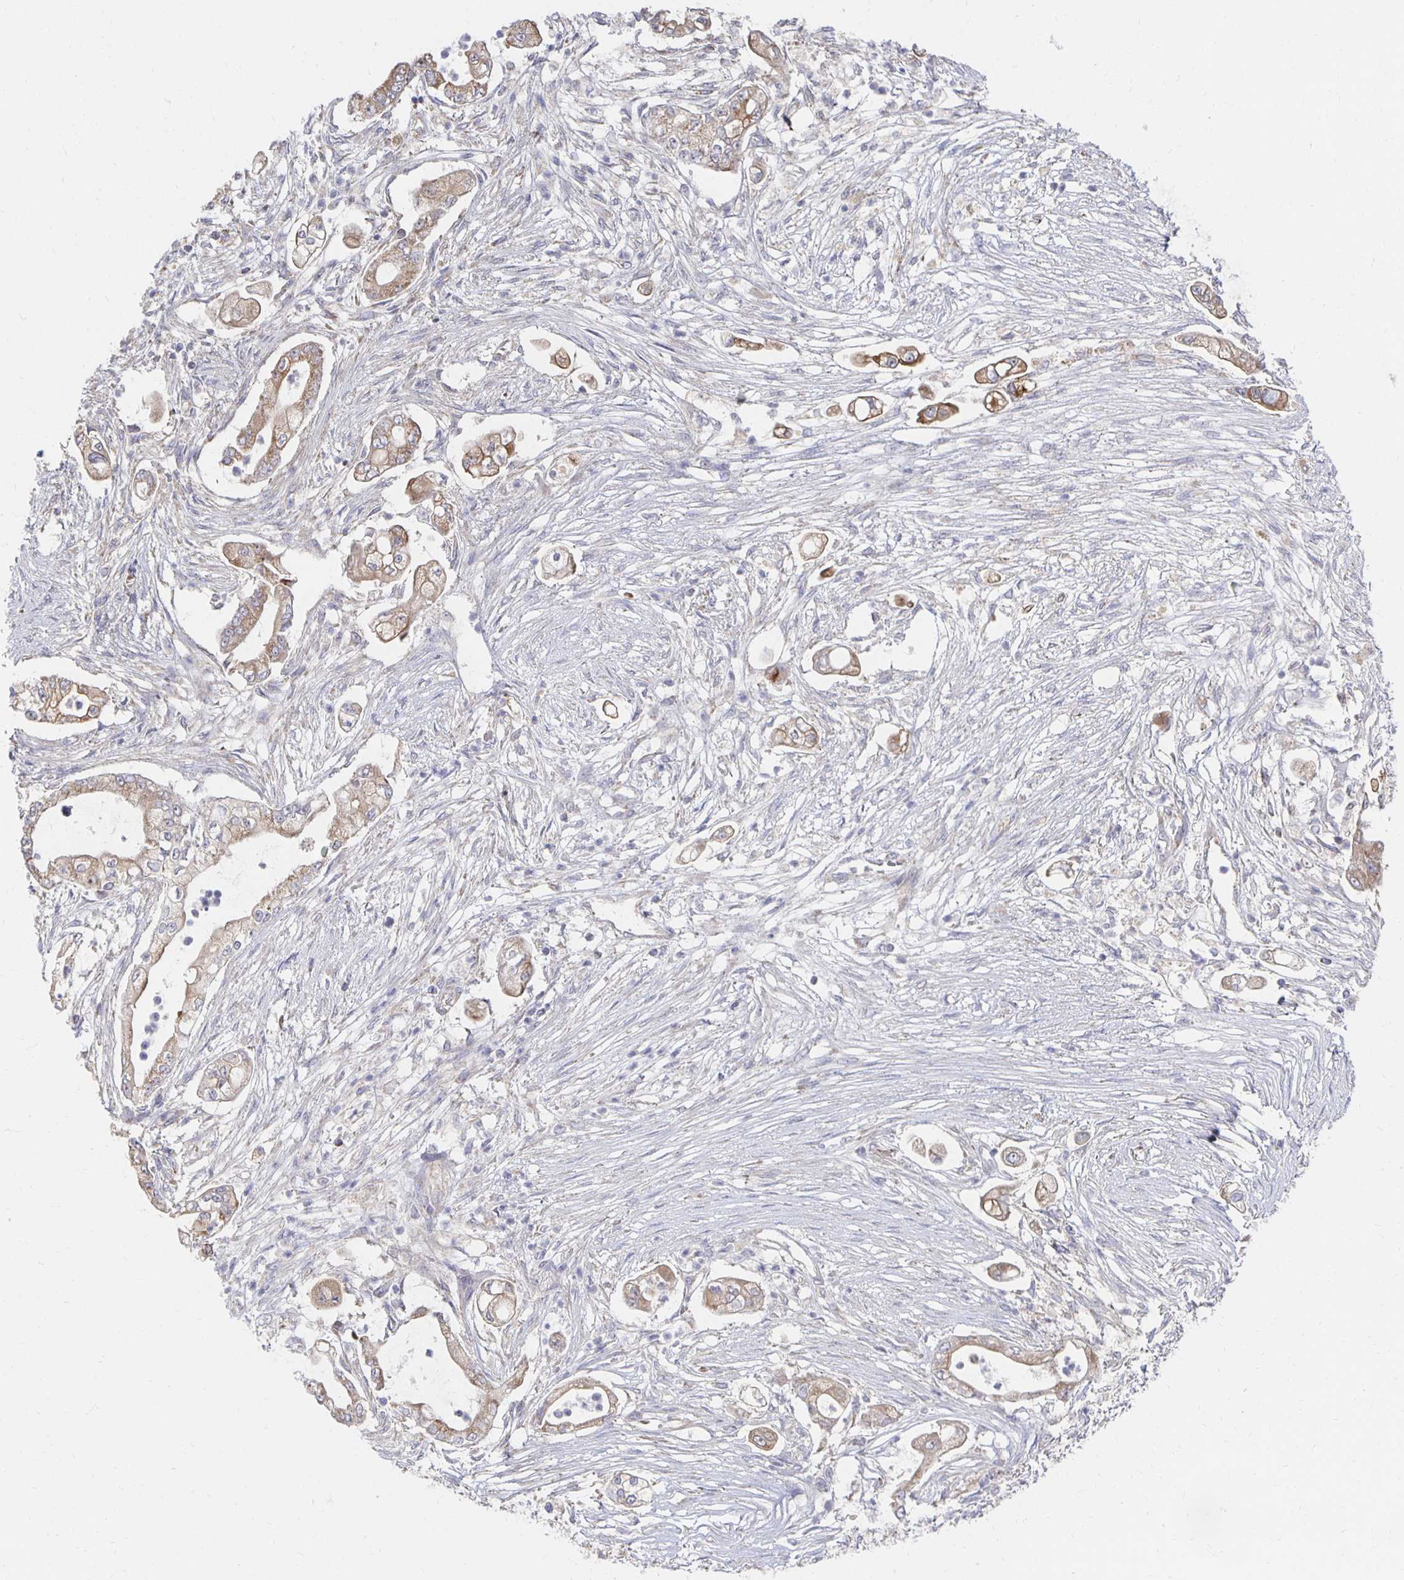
{"staining": {"intensity": "weak", "quantity": ">75%", "location": "cytoplasmic/membranous"}, "tissue": "pancreatic cancer", "cell_type": "Tumor cells", "image_type": "cancer", "snomed": [{"axis": "morphology", "description": "Adenocarcinoma, NOS"}, {"axis": "topography", "description": "Pancreas"}], "caption": "Pancreatic adenocarcinoma was stained to show a protein in brown. There is low levels of weak cytoplasmic/membranous staining in approximately >75% of tumor cells. The staining was performed using DAB, with brown indicating positive protein expression. Nuclei are stained blue with hematoxylin.", "gene": "NKX2-8", "patient": {"sex": "female", "age": 69}}